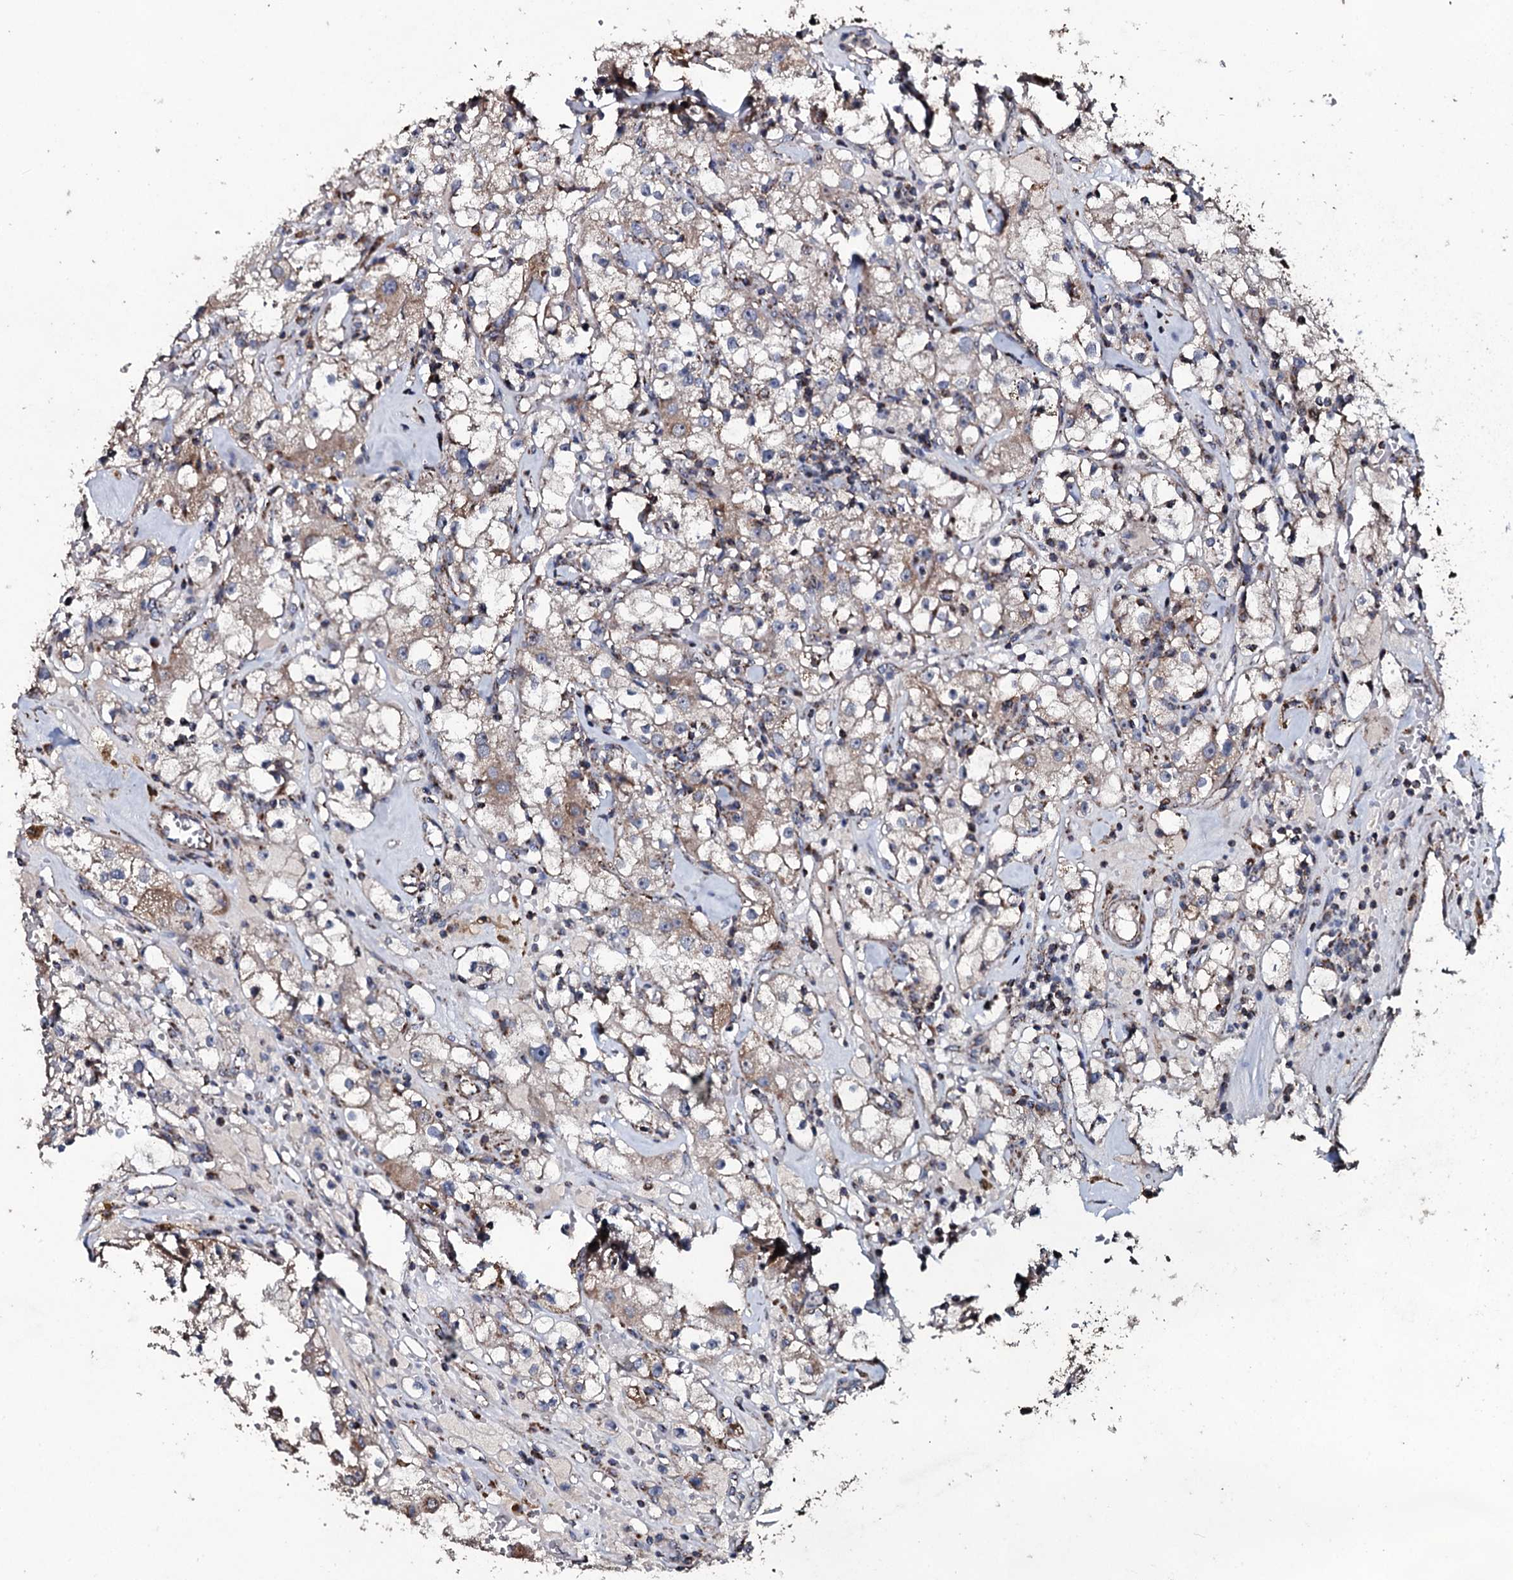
{"staining": {"intensity": "weak", "quantity": "25%-75%", "location": "cytoplasmic/membranous"}, "tissue": "renal cancer", "cell_type": "Tumor cells", "image_type": "cancer", "snomed": [{"axis": "morphology", "description": "Adenocarcinoma, NOS"}, {"axis": "topography", "description": "Kidney"}], "caption": "Renal cancer stained for a protein exhibits weak cytoplasmic/membranous positivity in tumor cells. Nuclei are stained in blue.", "gene": "DYNC2I2", "patient": {"sex": "male", "age": 56}}